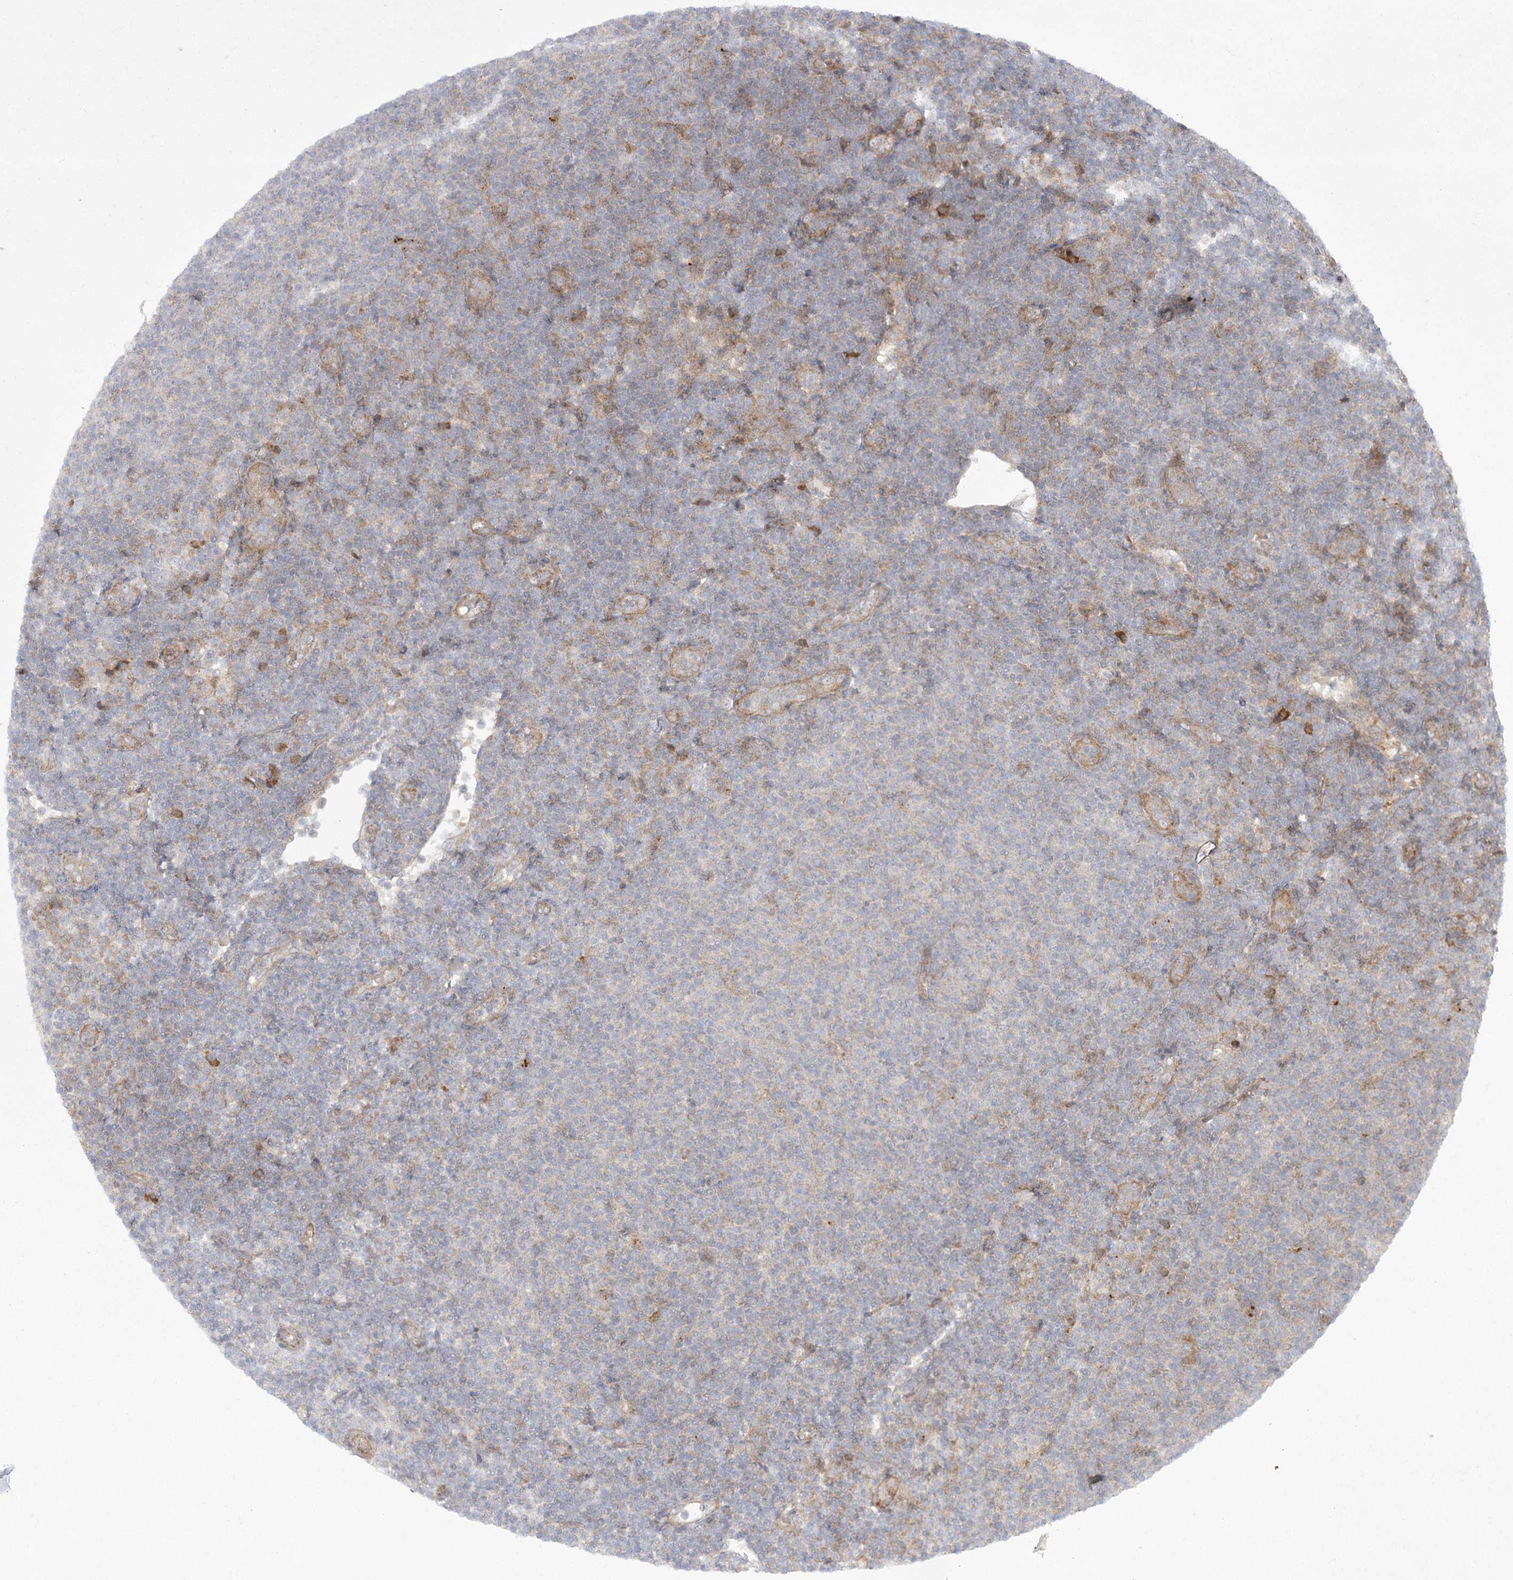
{"staining": {"intensity": "negative", "quantity": "none", "location": "none"}, "tissue": "lymphoma", "cell_type": "Tumor cells", "image_type": "cancer", "snomed": [{"axis": "morphology", "description": "Malignant lymphoma, non-Hodgkin's type, Low grade"}, {"axis": "topography", "description": "Lymph node"}], "caption": "Tumor cells show no significant staining in low-grade malignant lymphoma, non-Hodgkin's type.", "gene": "CAMTA1", "patient": {"sex": "male", "age": 66}}